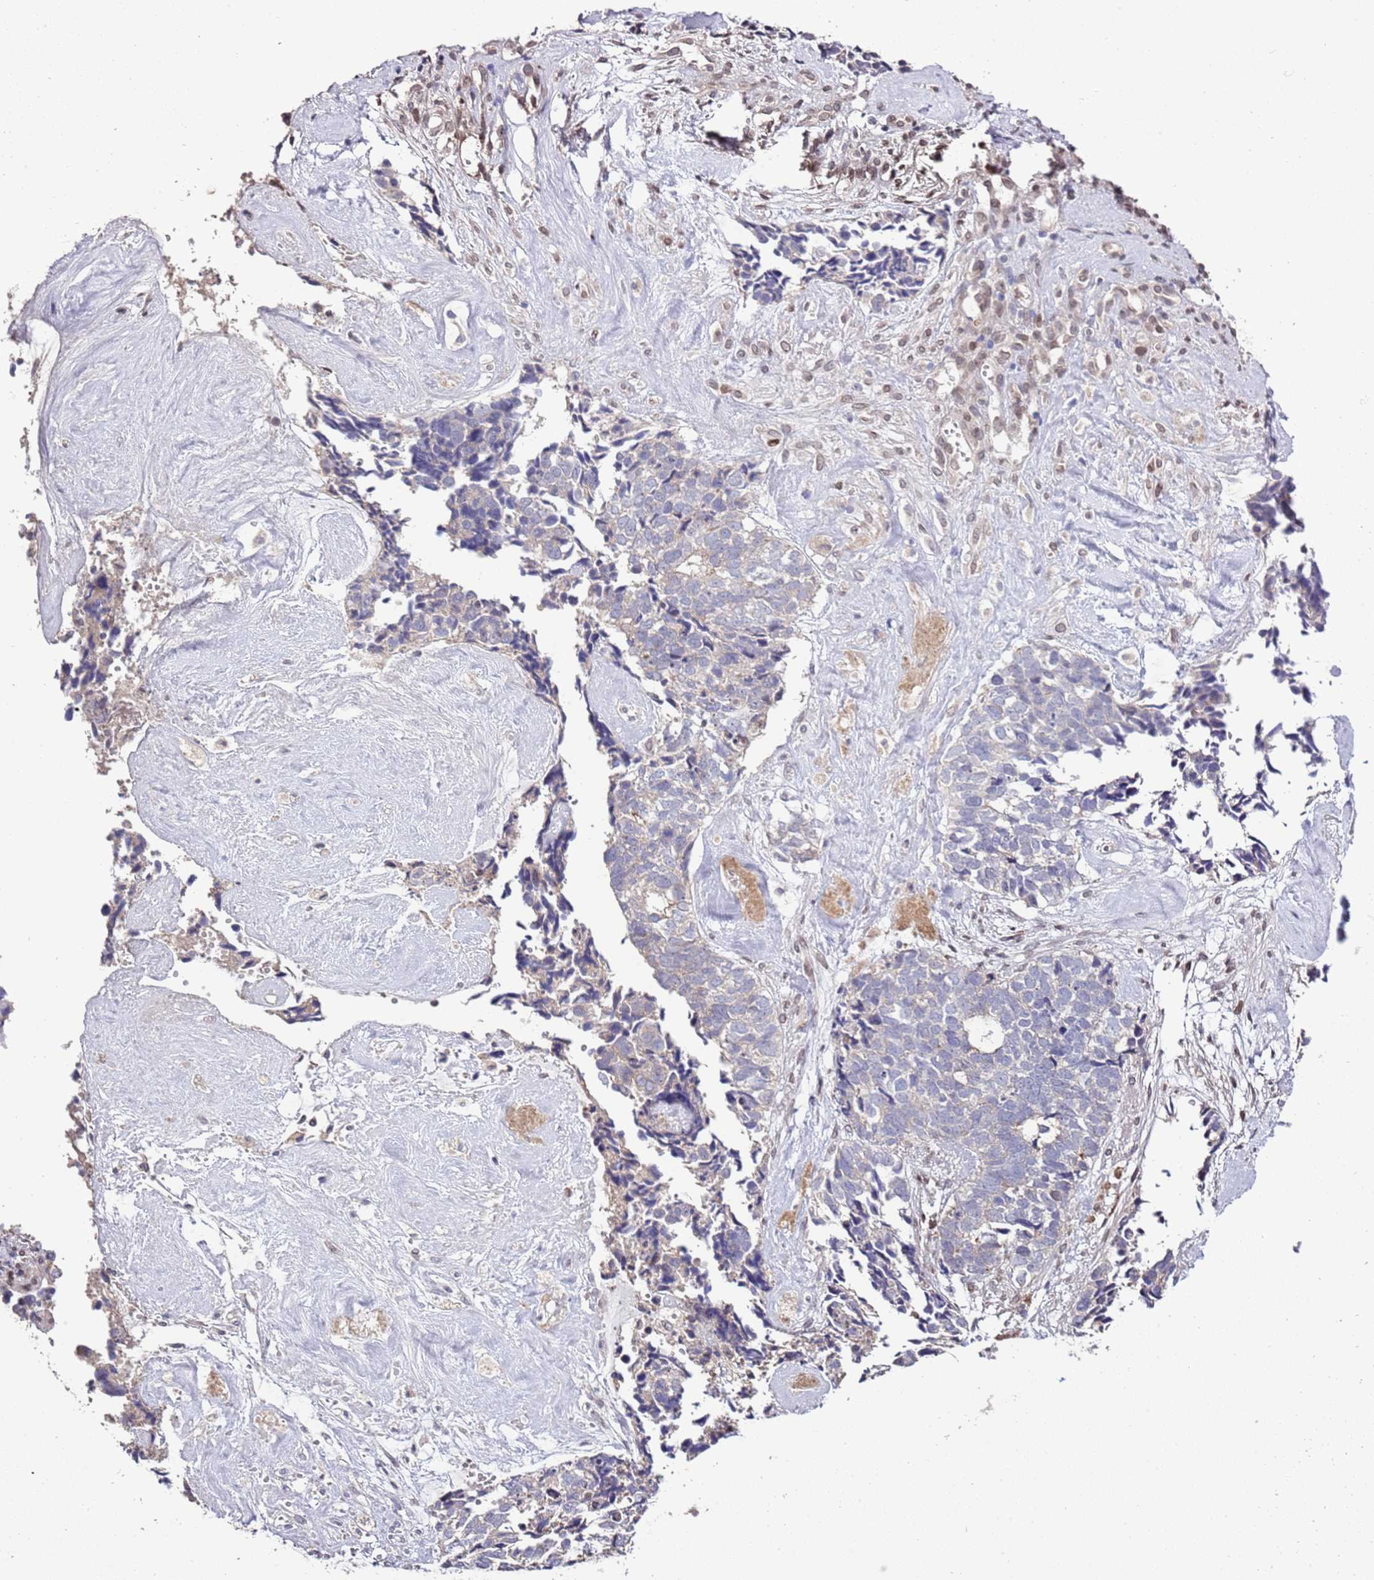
{"staining": {"intensity": "weak", "quantity": "25%-75%", "location": "cytoplasmic/membranous"}, "tissue": "cervical cancer", "cell_type": "Tumor cells", "image_type": "cancer", "snomed": [{"axis": "morphology", "description": "Squamous cell carcinoma, NOS"}, {"axis": "topography", "description": "Cervix"}], "caption": "Cervical cancer was stained to show a protein in brown. There is low levels of weak cytoplasmic/membranous staining in about 25%-75% of tumor cells. (IHC, brightfield microscopy, high magnification).", "gene": "ZNF665", "patient": {"sex": "female", "age": 63}}